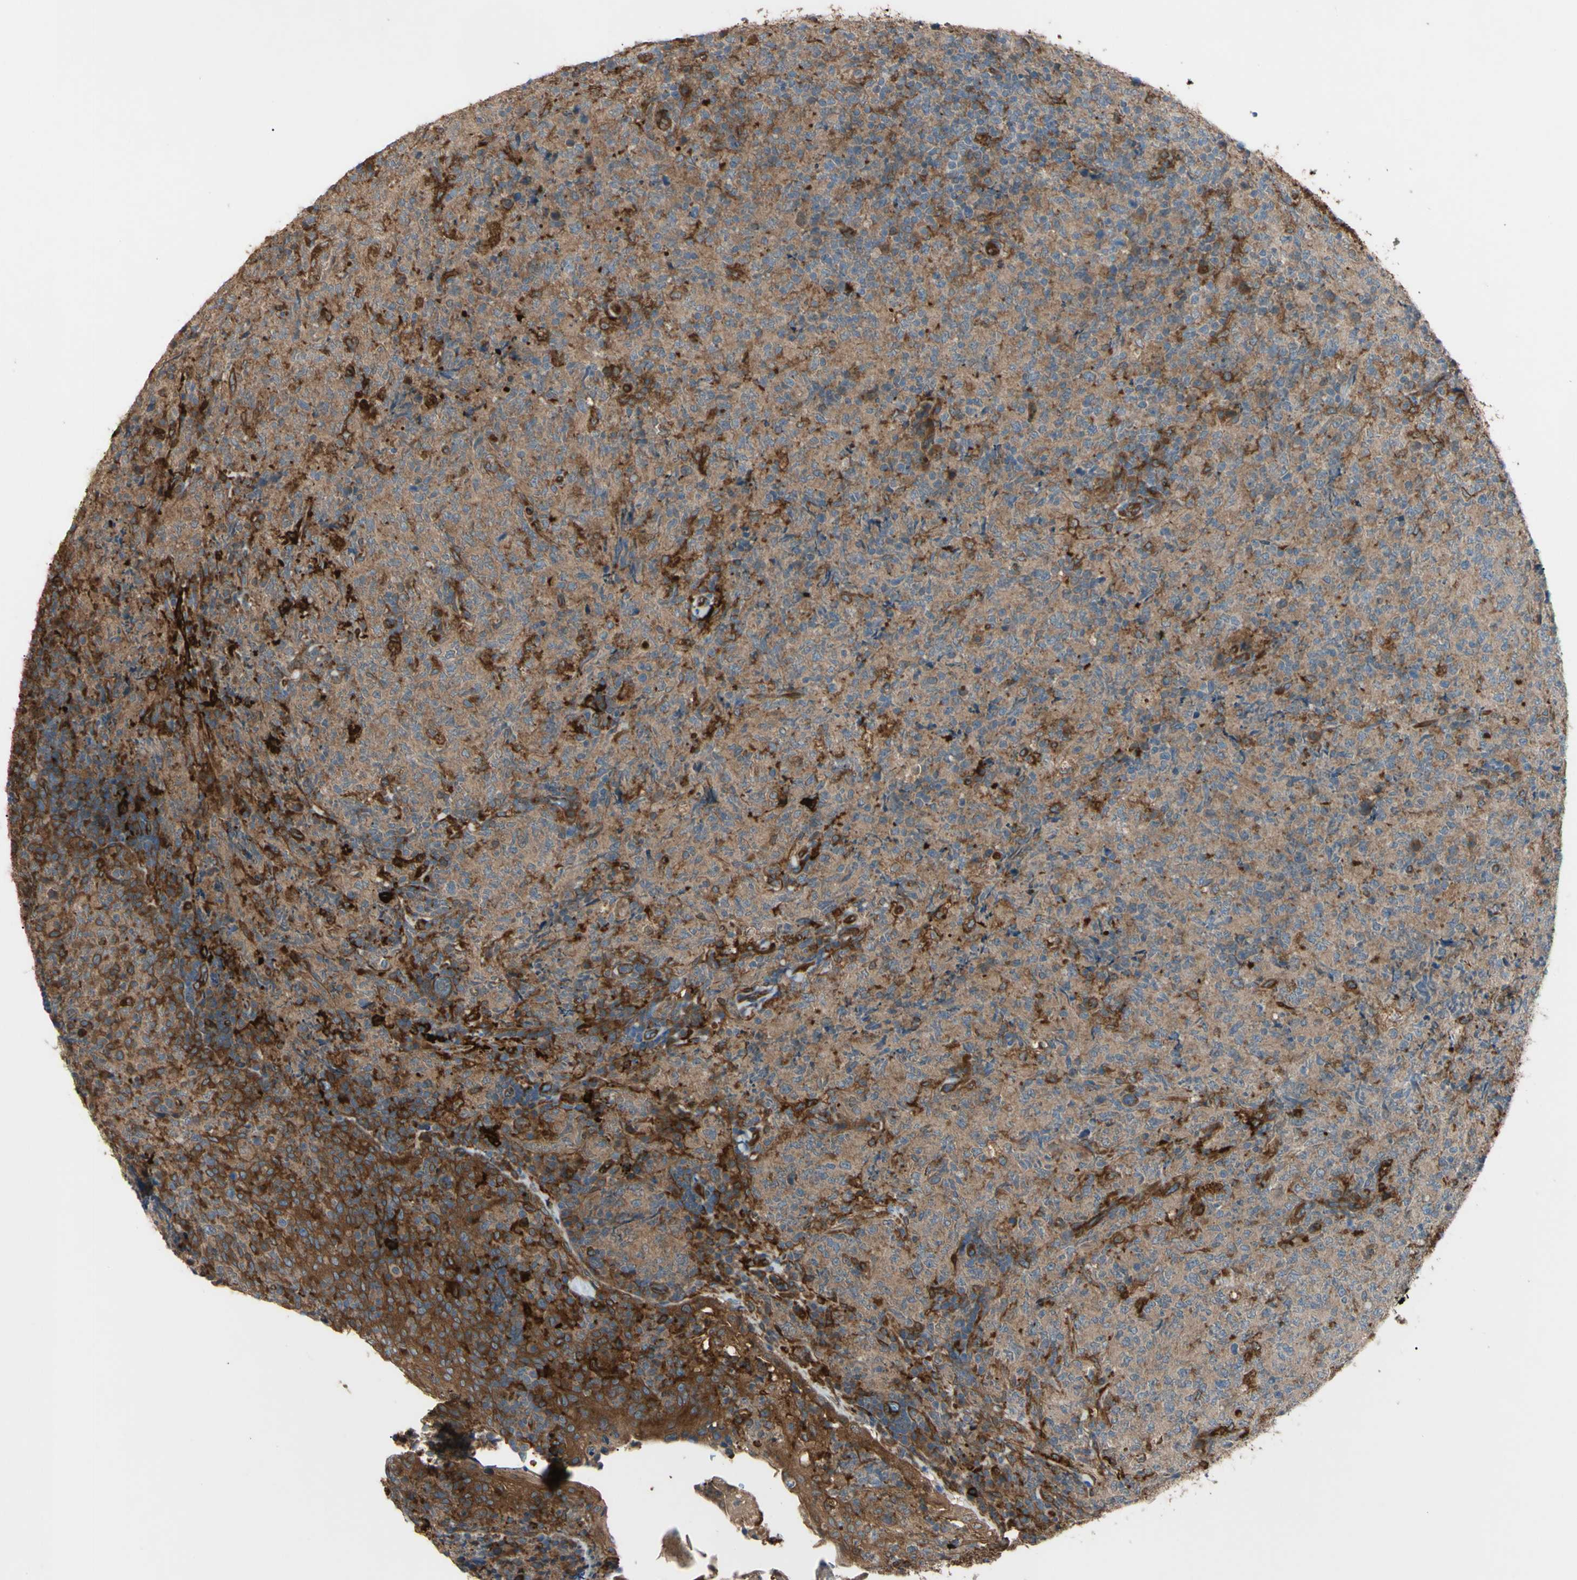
{"staining": {"intensity": "weak", "quantity": ">75%", "location": "cytoplasmic/membranous"}, "tissue": "lymphoma", "cell_type": "Tumor cells", "image_type": "cancer", "snomed": [{"axis": "morphology", "description": "Malignant lymphoma, non-Hodgkin's type, High grade"}, {"axis": "topography", "description": "Tonsil"}], "caption": "Malignant lymphoma, non-Hodgkin's type (high-grade) stained with a protein marker reveals weak staining in tumor cells.", "gene": "PTPN12", "patient": {"sex": "female", "age": 36}}